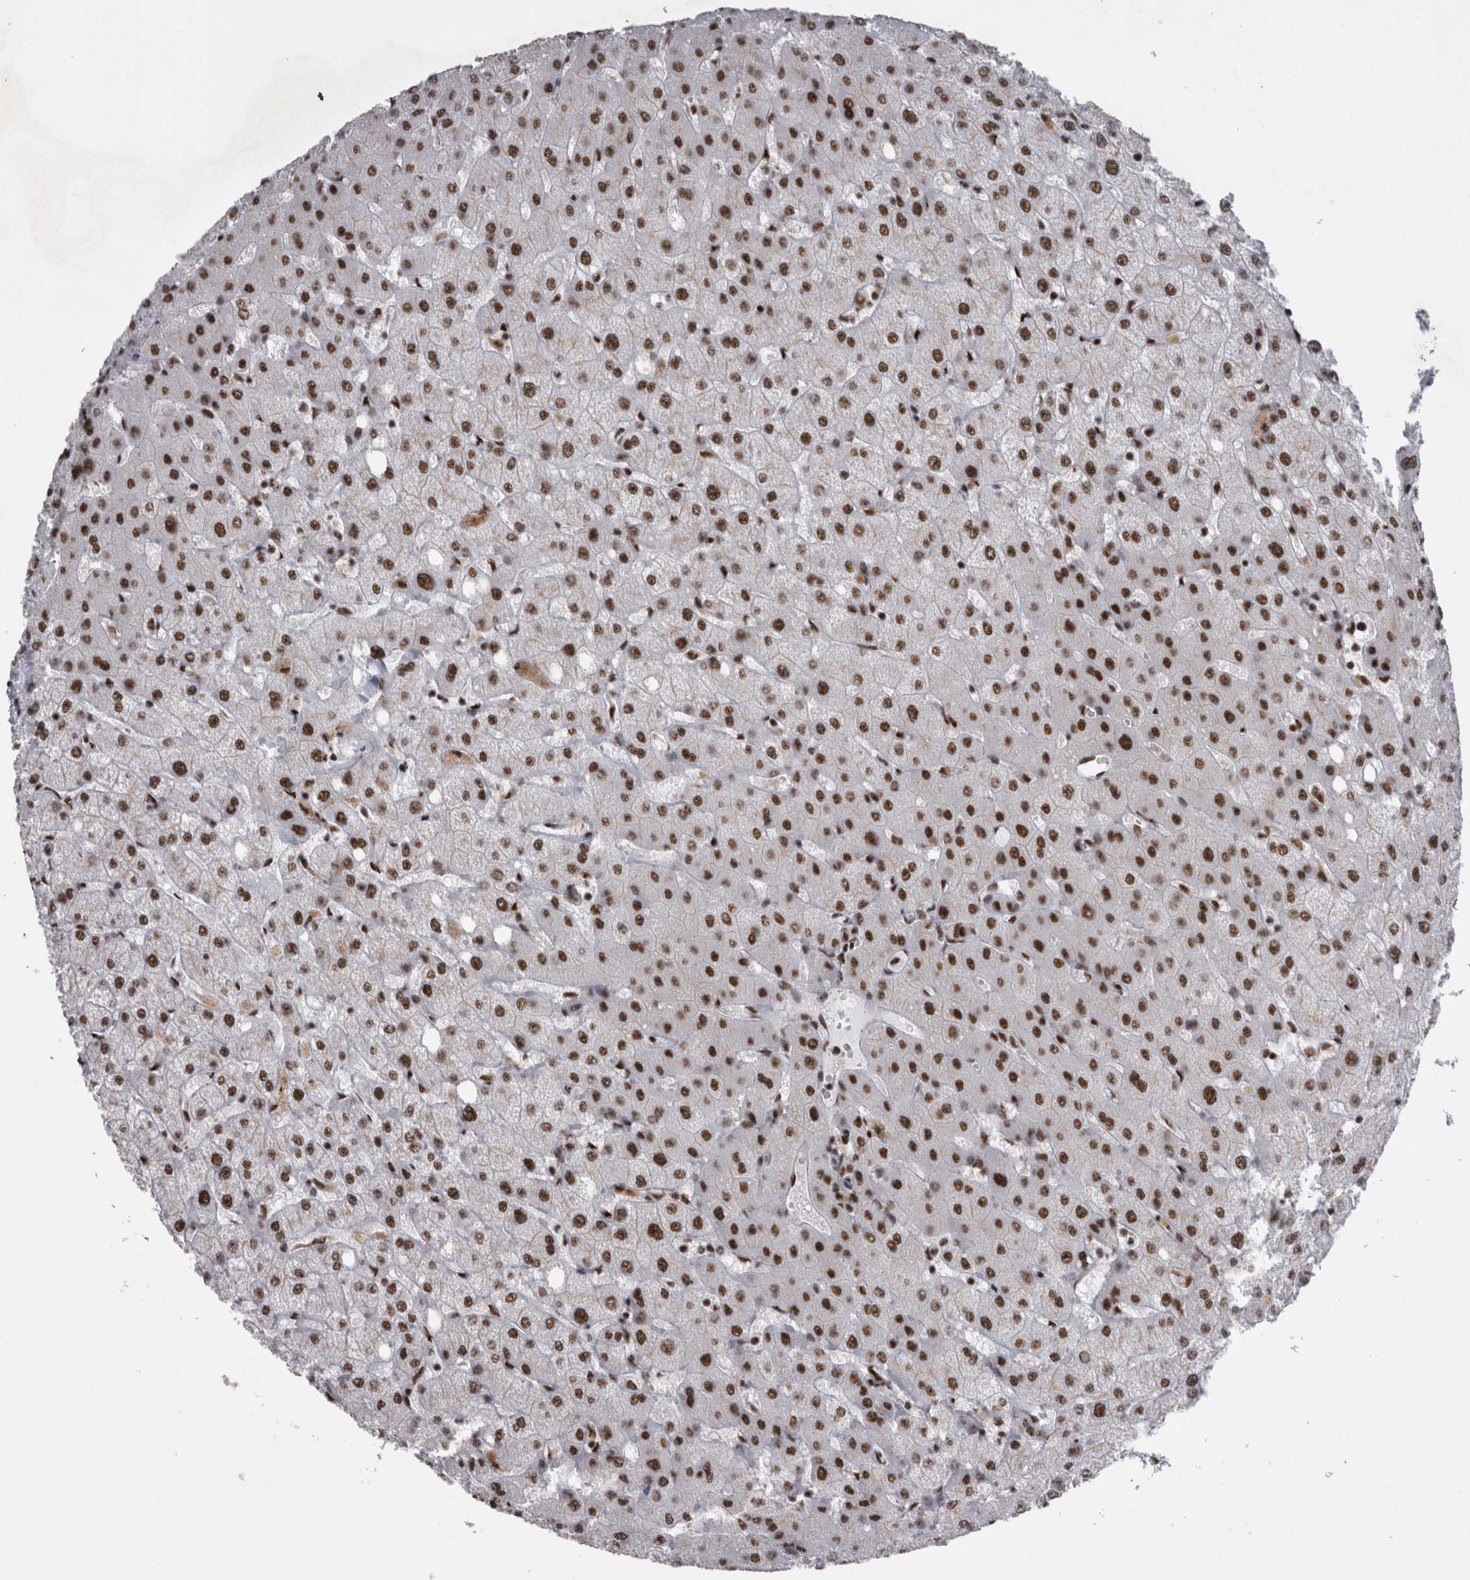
{"staining": {"intensity": "moderate", "quantity": ">75%", "location": "nuclear"}, "tissue": "liver", "cell_type": "Cholangiocytes", "image_type": "normal", "snomed": [{"axis": "morphology", "description": "Normal tissue, NOS"}, {"axis": "topography", "description": "Liver"}], "caption": "IHC (DAB (3,3'-diaminobenzidine)) staining of unremarkable human liver reveals moderate nuclear protein positivity in approximately >75% of cholangiocytes.", "gene": "CDK11A", "patient": {"sex": "female", "age": 54}}